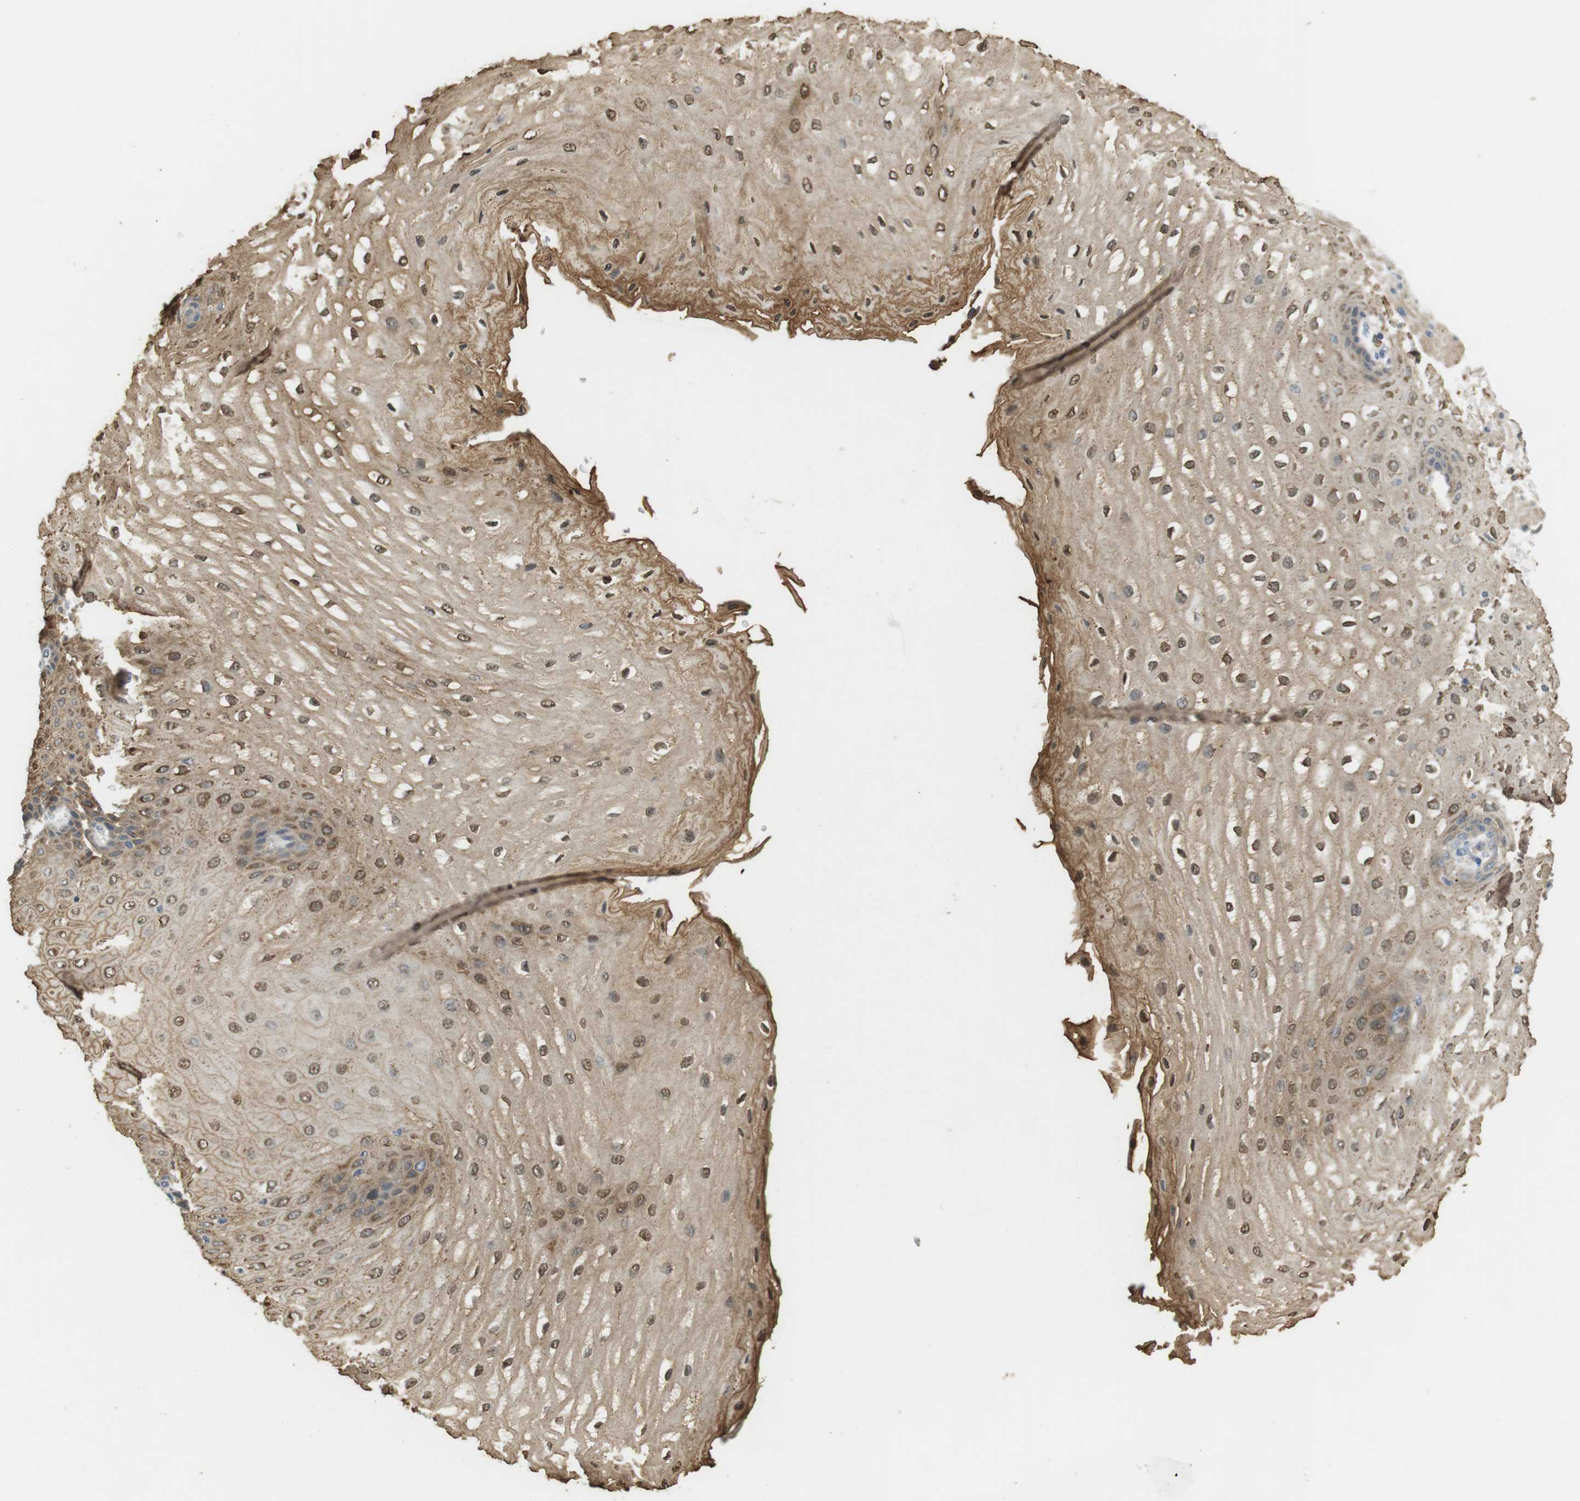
{"staining": {"intensity": "moderate", "quantity": ">75%", "location": "cytoplasmic/membranous,nuclear"}, "tissue": "esophagus", "cell_type": "Squamous epithelial cells", "image_type": "normal", "snomed": [{"axis": "morphology", "description": "Normal tissue, NOS"}, {"axis": "topography", "description": "Esophagus"}], "caption": "Moderate cytoplasmic/membranous,nuclear expression for a protein is identified in approximately >75% of squamous epithelial cells of normal esophagus using immunohistochemistry (IHC).", "gene": "P2RY1", "patient": {"sex": "male", "age": 54}}